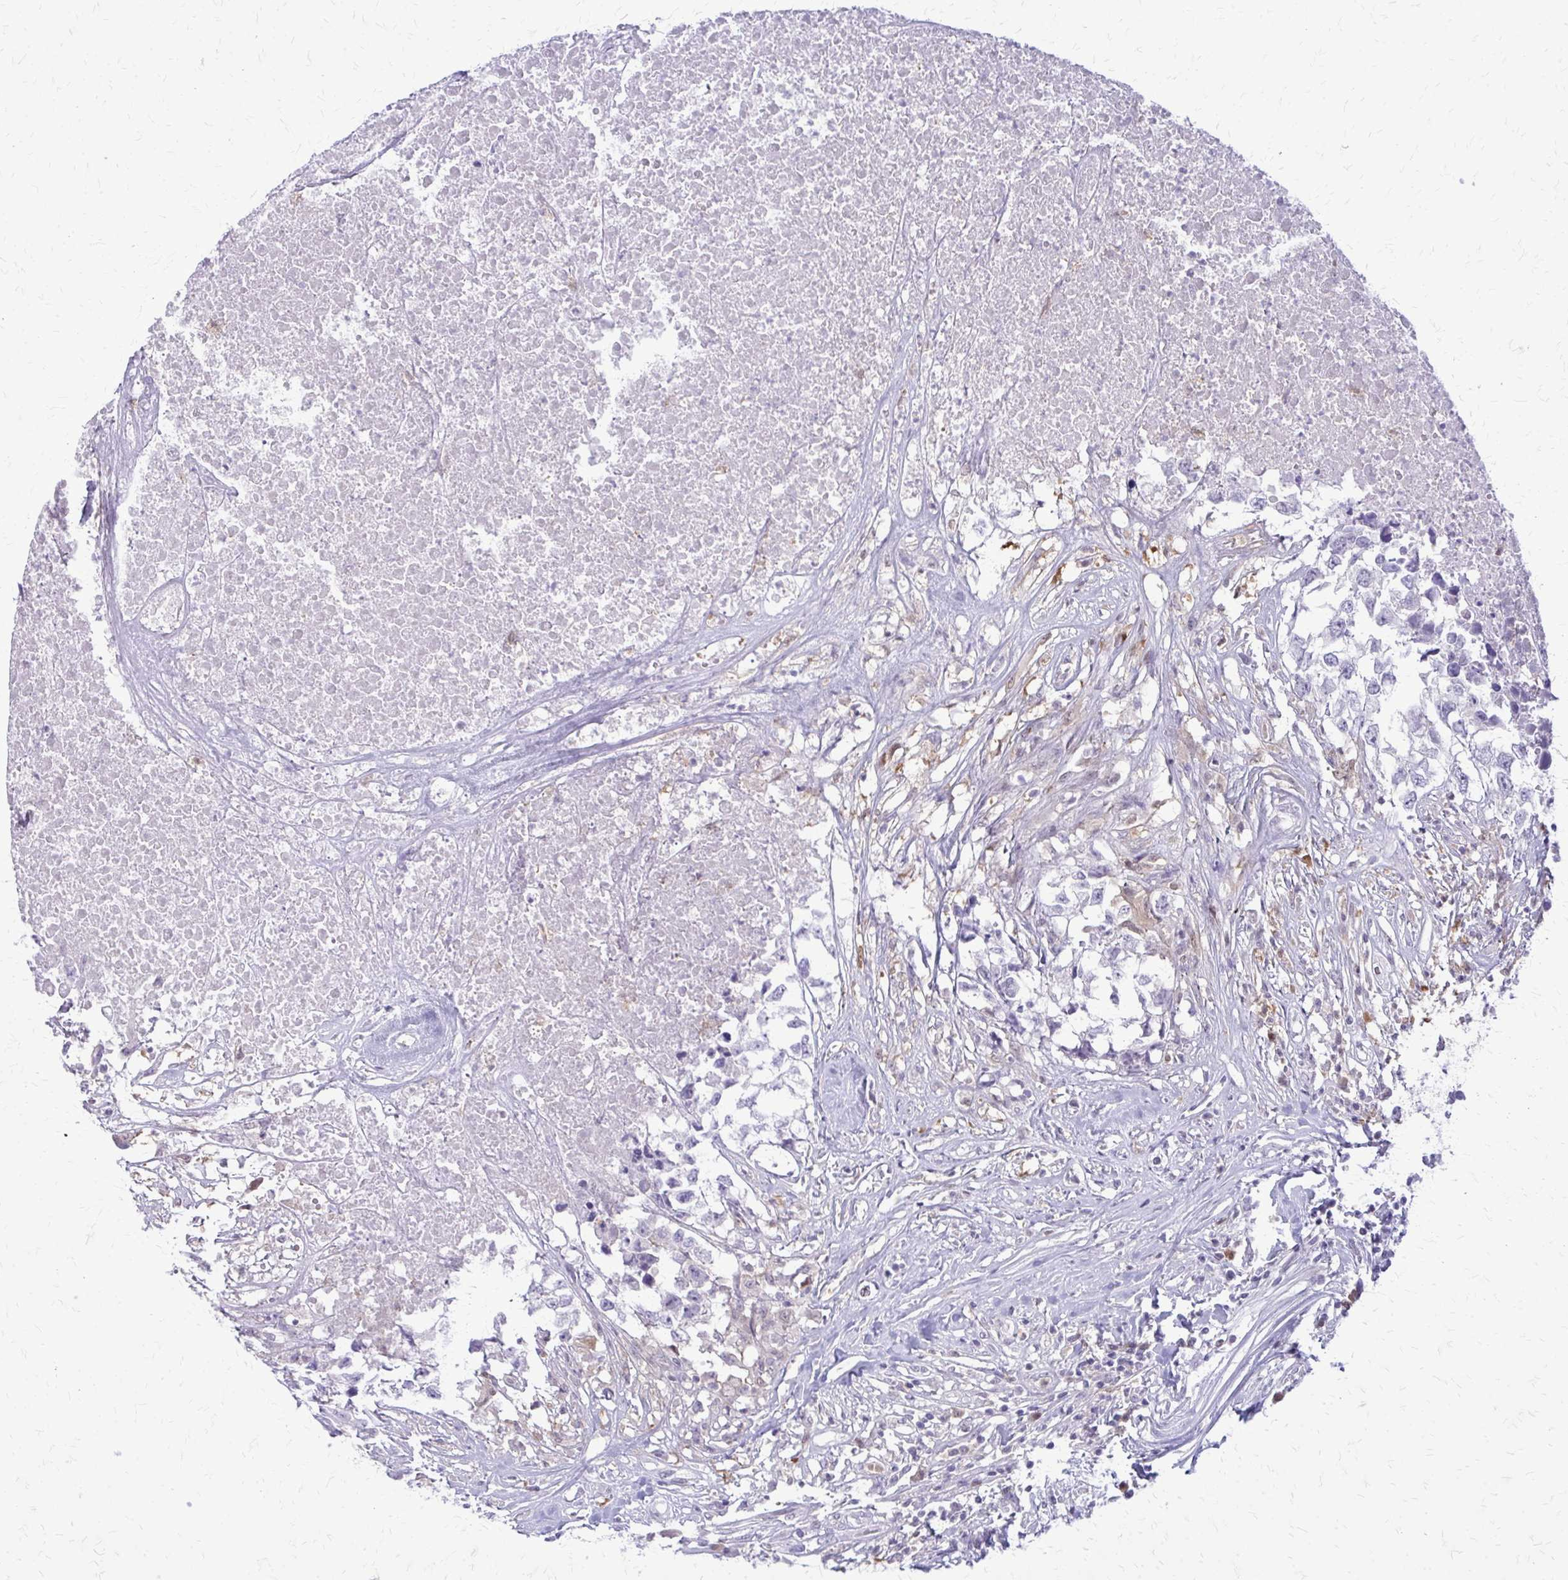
{"staining": {"intensity": "negative", "quantity": "none", "location": "none"}, "tissue": "testis cancer", "cell_type": "Tumor cells", "image_type": "cancer", "snomed": [{"axis": "morphology", "description": "Carcinoma, Embryonal, NOS"}, {"axis": "topography", "description": "Testis"}], "caption": "IHC photomicrograph of neoplastic tissue: human testis embryonal carcinoma stained with DAB displays no significant protein staining in tumor cells.", "gene": "GLRX", "patient": {"sex": "male", "age": 83}}